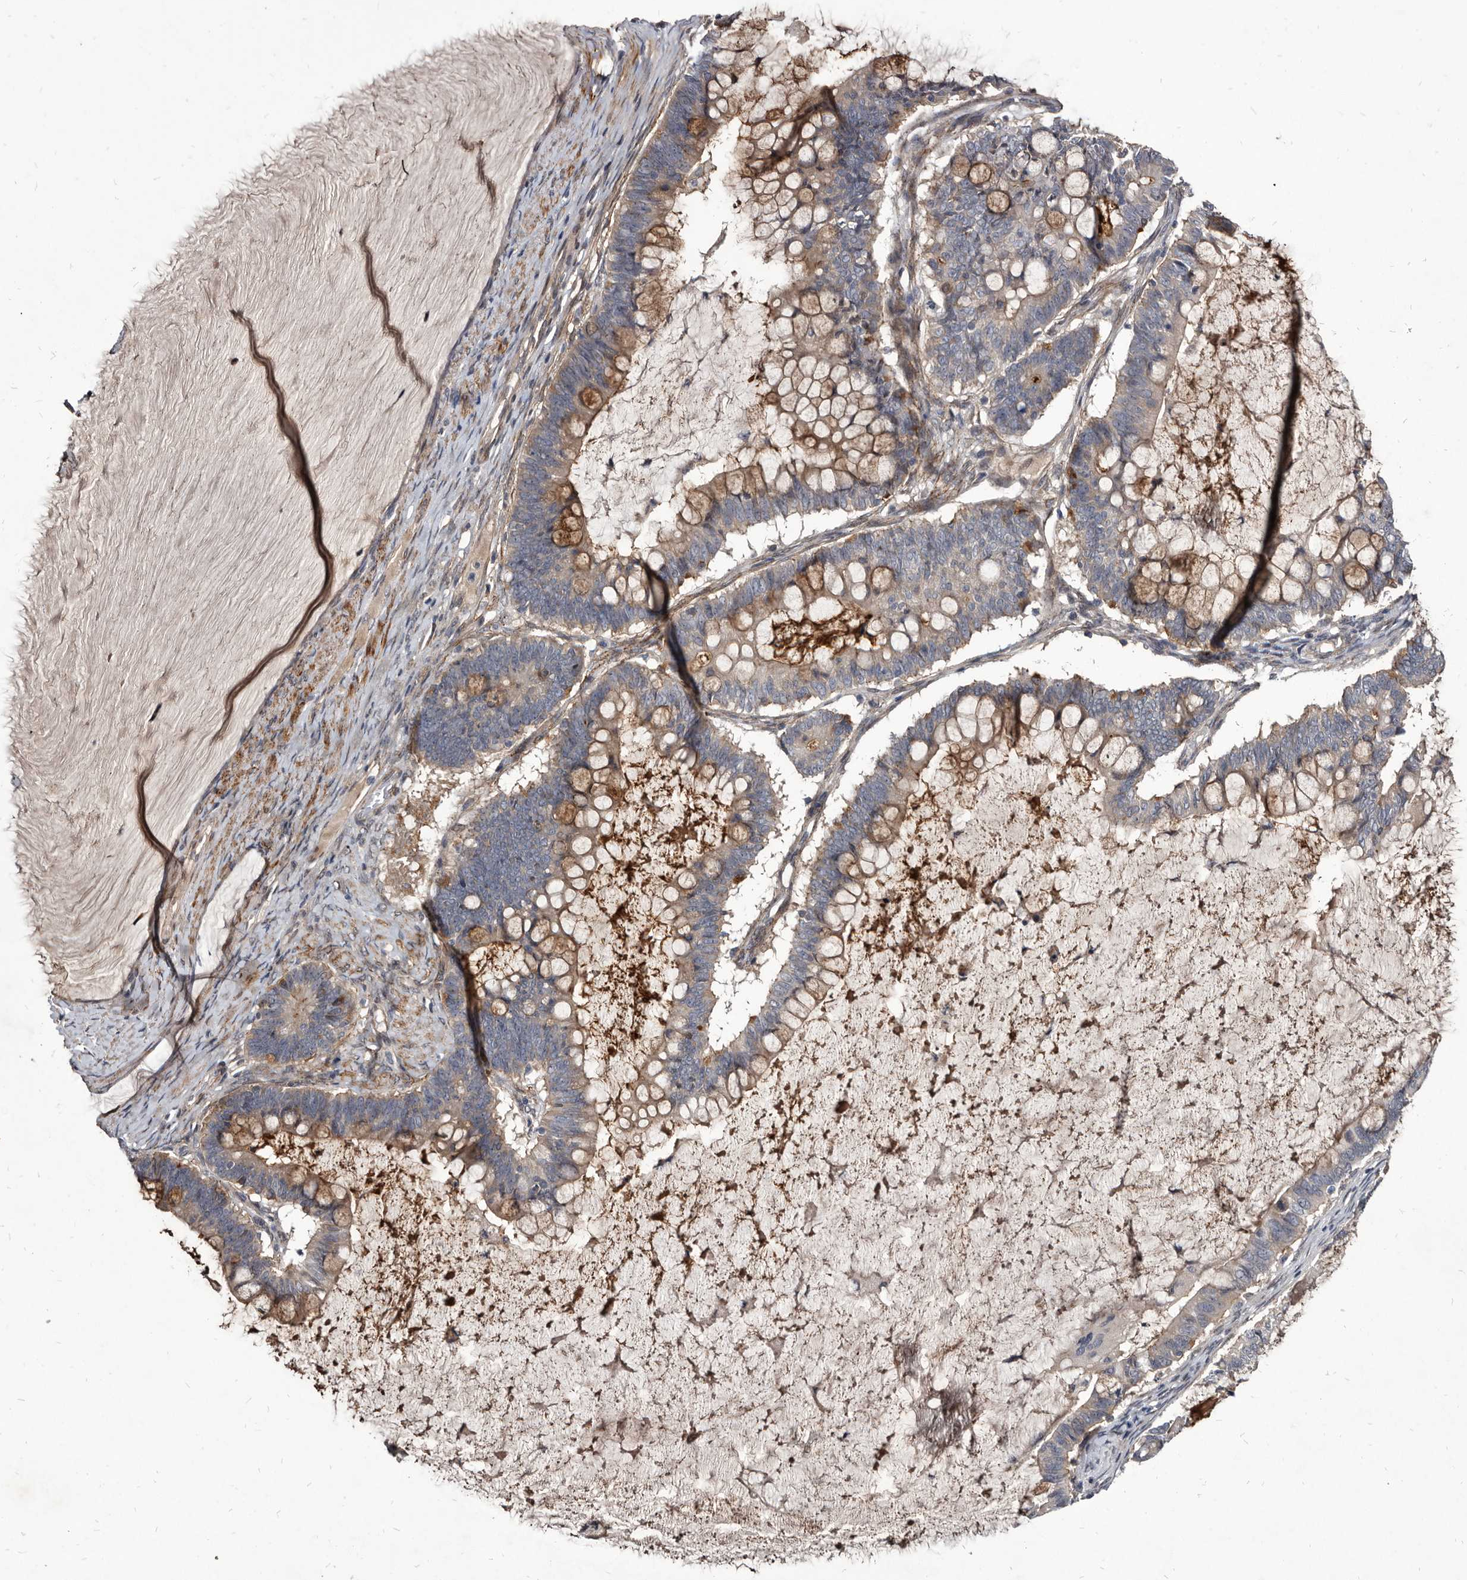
{"staining": {"intensity": "moderate", "quantity": "<25%", "location": "cytoplasmic/membranous"}, "tissue": "ovarian cancer", "cell_type": "Tumor cells", "image_type": "cancer", "snomed": [{"axis": "morphology", "description": "Cystadenocarcinoma, mucinous, NOS"}, {"axis": "topography", "description": "Ovary"}], "caption": "Ovarian cancer (mucinous cystadenocarcinoma) stained for a protein demonstrates moderate cytoplasmic/membranous positivity in tumor cells.", "gene": "PROM1", "patient": {"sex": "female", "age": 61}}